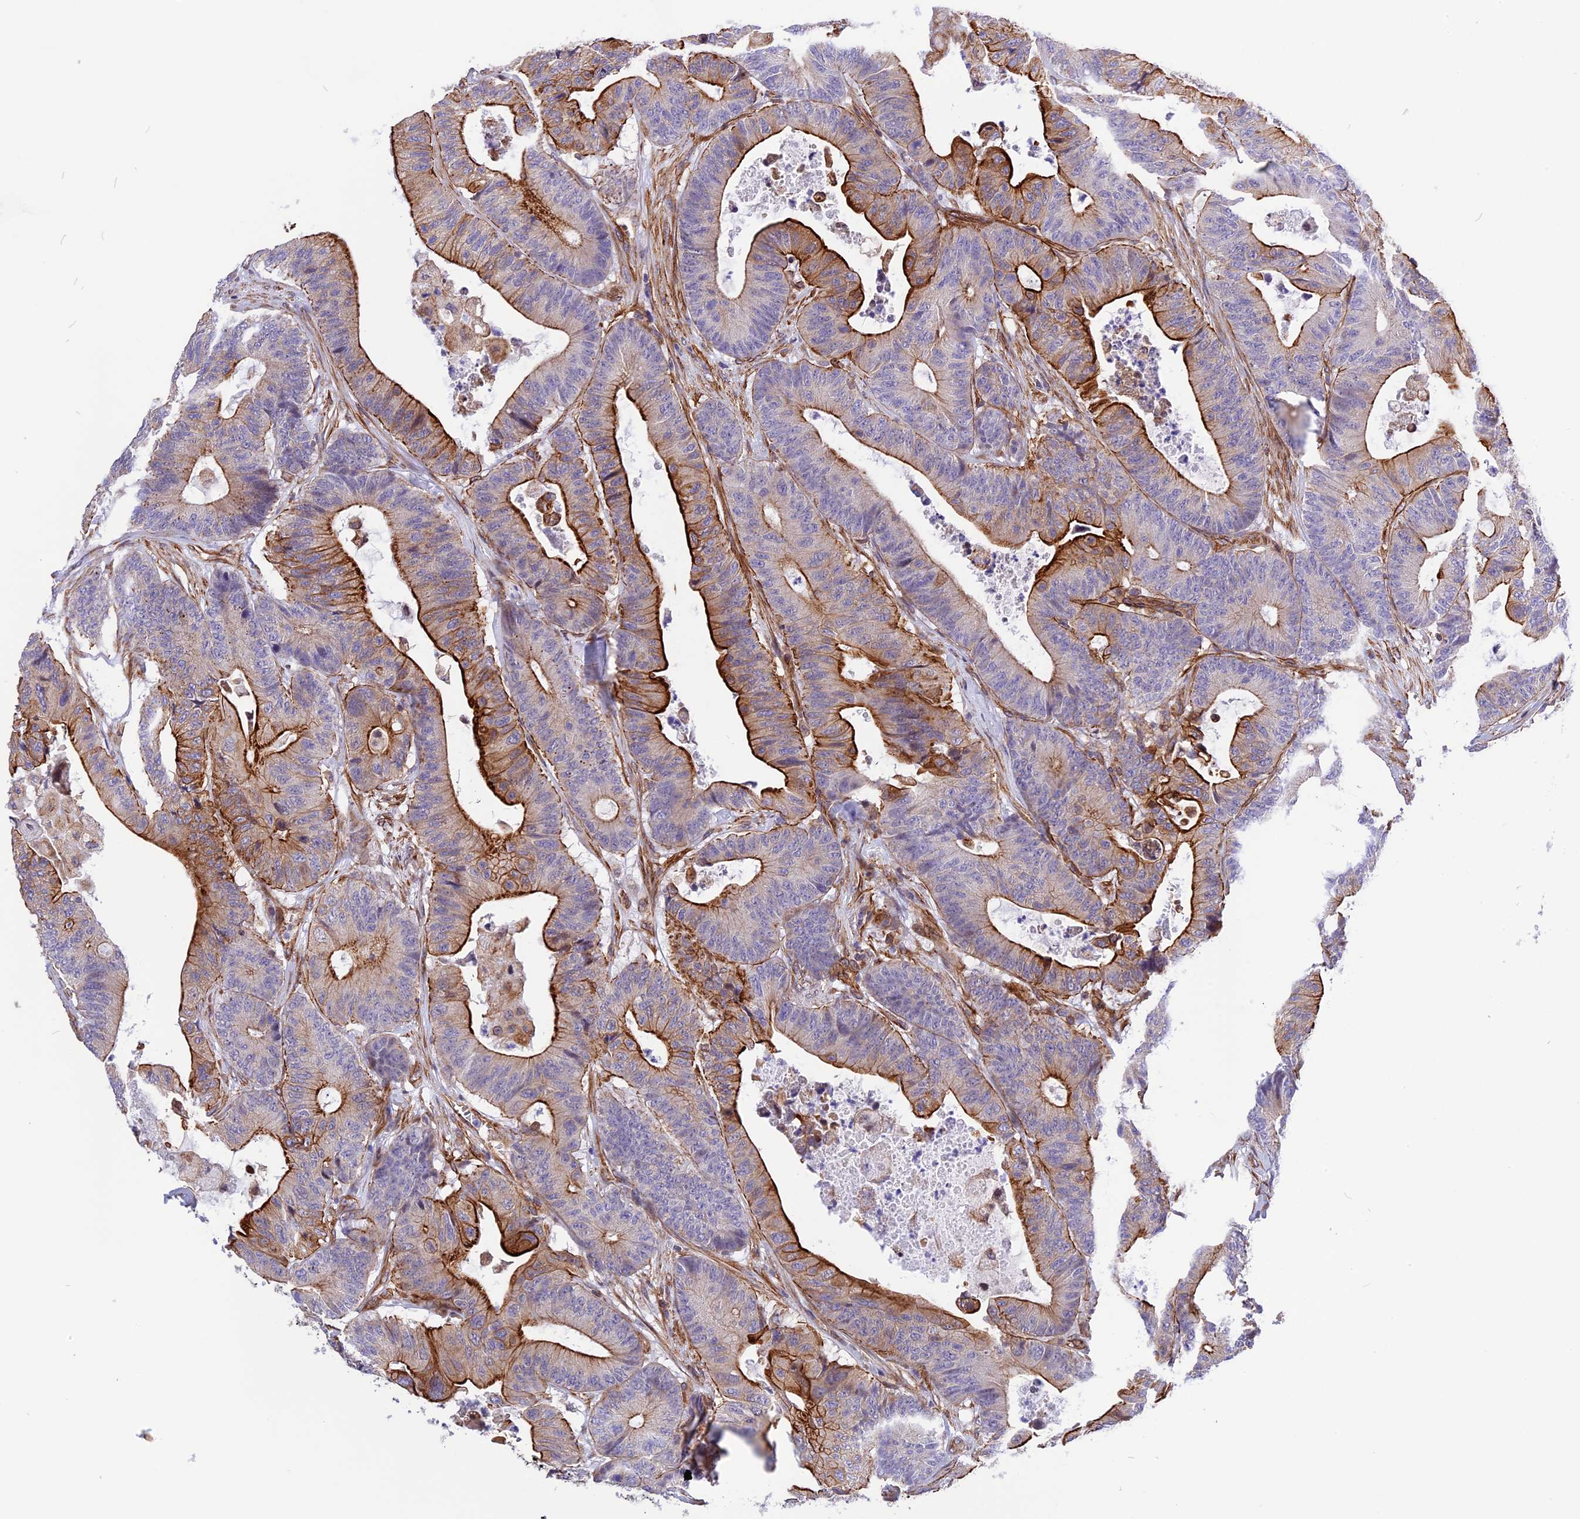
{"staining": {"intensity": "moderate", "quantity": "25%-75%", "location": "cytoplasmic/membranous"}, "tissue": "colorectal cancer", "cell_type": "Tumor cells", "image_type": "cancer", "snomed": [{"axis": "morphology", "description": "Adenocarcinoma, NOS"}, {"axis": "topography", "description": "Colon"}], "caption": "Protein expression analysis of human colorectal cancer reveals moderate cytoplasmic/membranous staining in about 25%-75% of tumor cells.", "gene": "R3HDM4", "patient": {"sex": "female", "age": 84}}